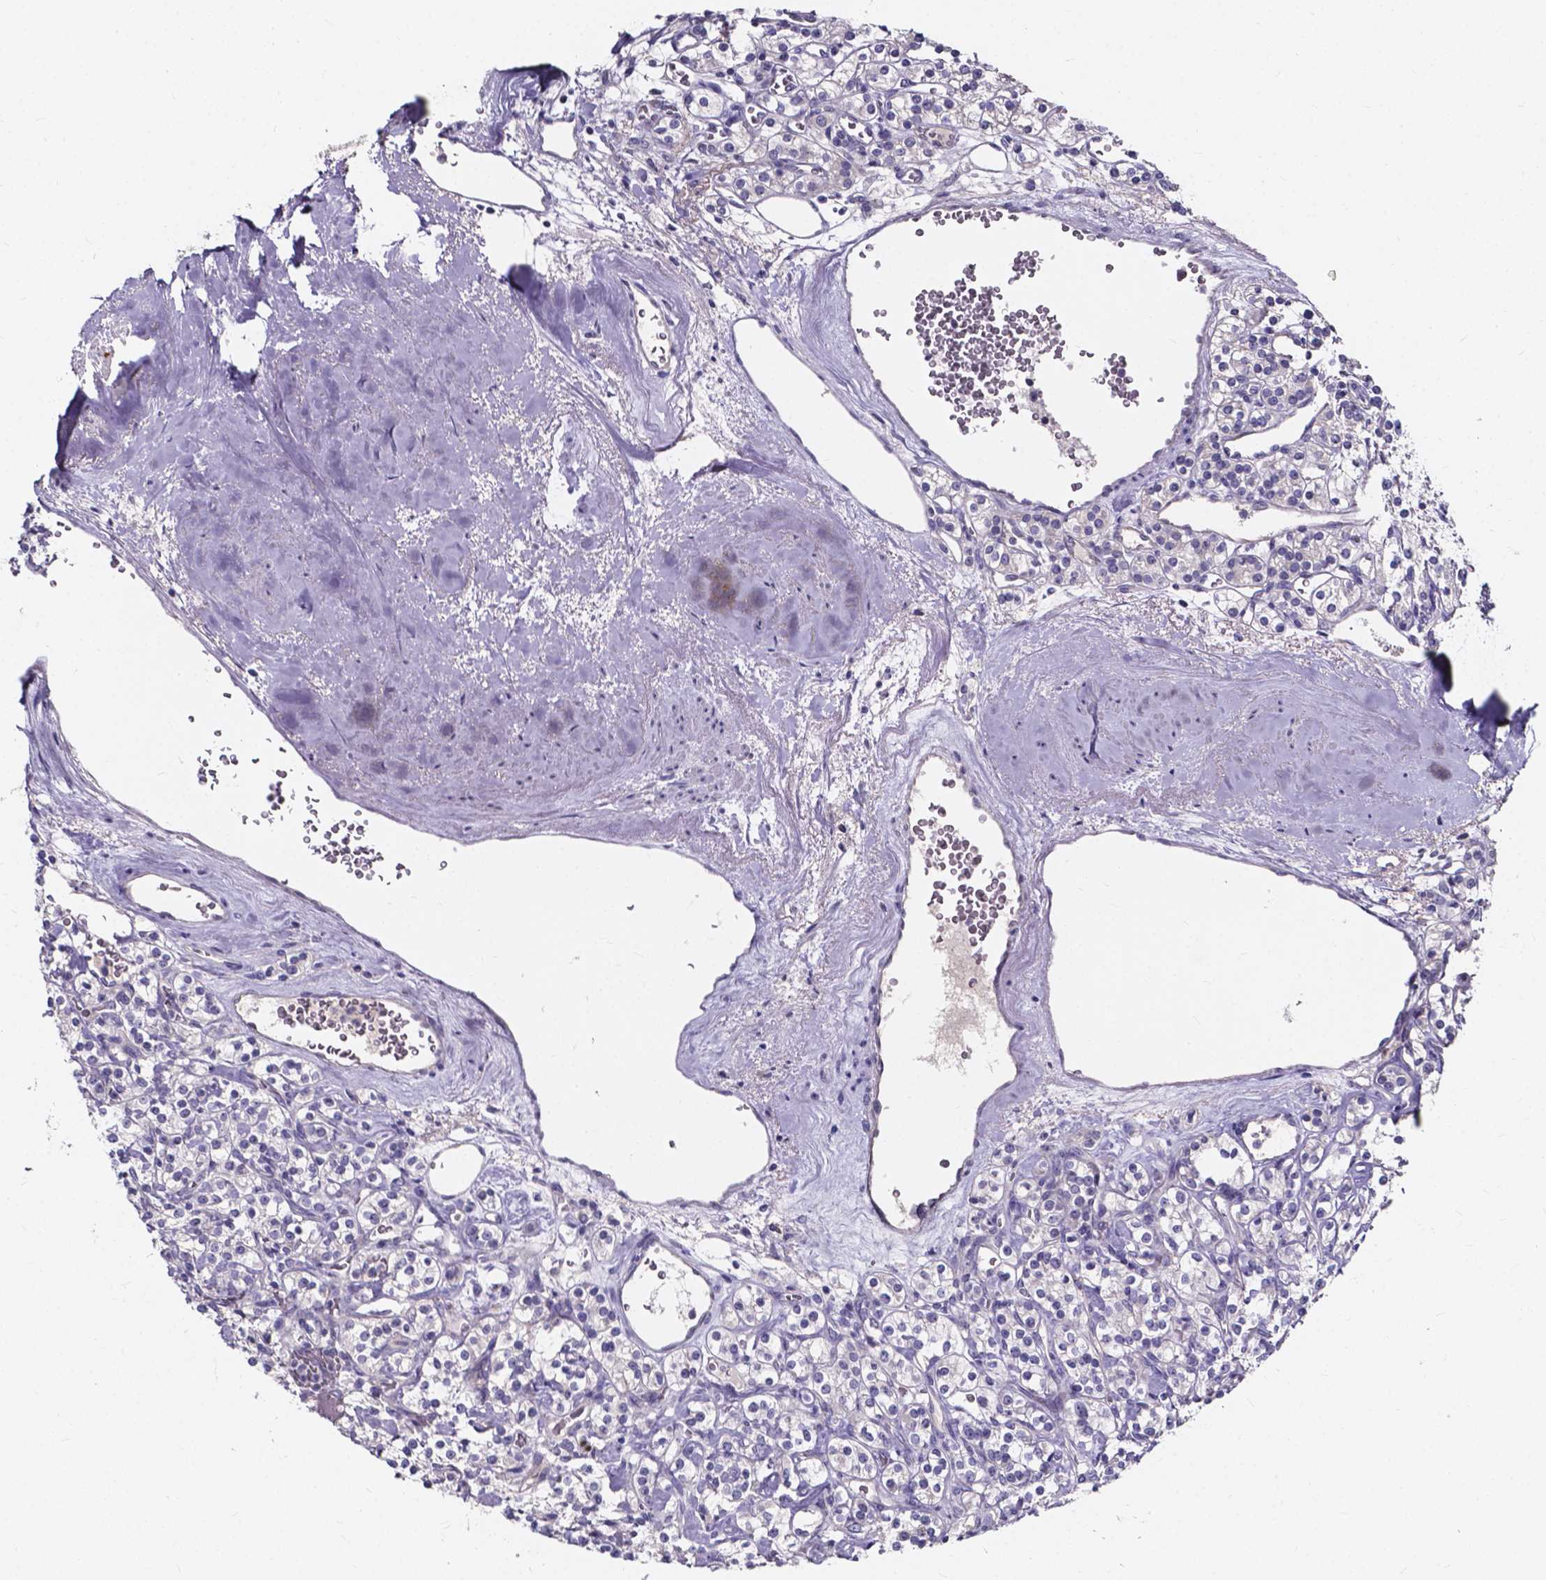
{"staining": {"intensity": "negative", "quantity": "none", "location": "none"}, "tissue": "renal cancer", "cell_type": "Tumor cells", "image_type": "cancer", "snomed": [{"axis": "morphology", "description": "Adenocarcinoma, NOS"}, {"axis": "topography", "description": "Kidney"}], "caption": "An immunohistochemistry (IHC) micrograph of adenocarcinoma (renal) is shown. There is no staining in tumor cells of adenocarcinoma (renal). (Immunohistochemistry, brightfield microscopy, high magnification).", "gene": "SPOCD1", "patient": {"sex": "male", "age": 77}}